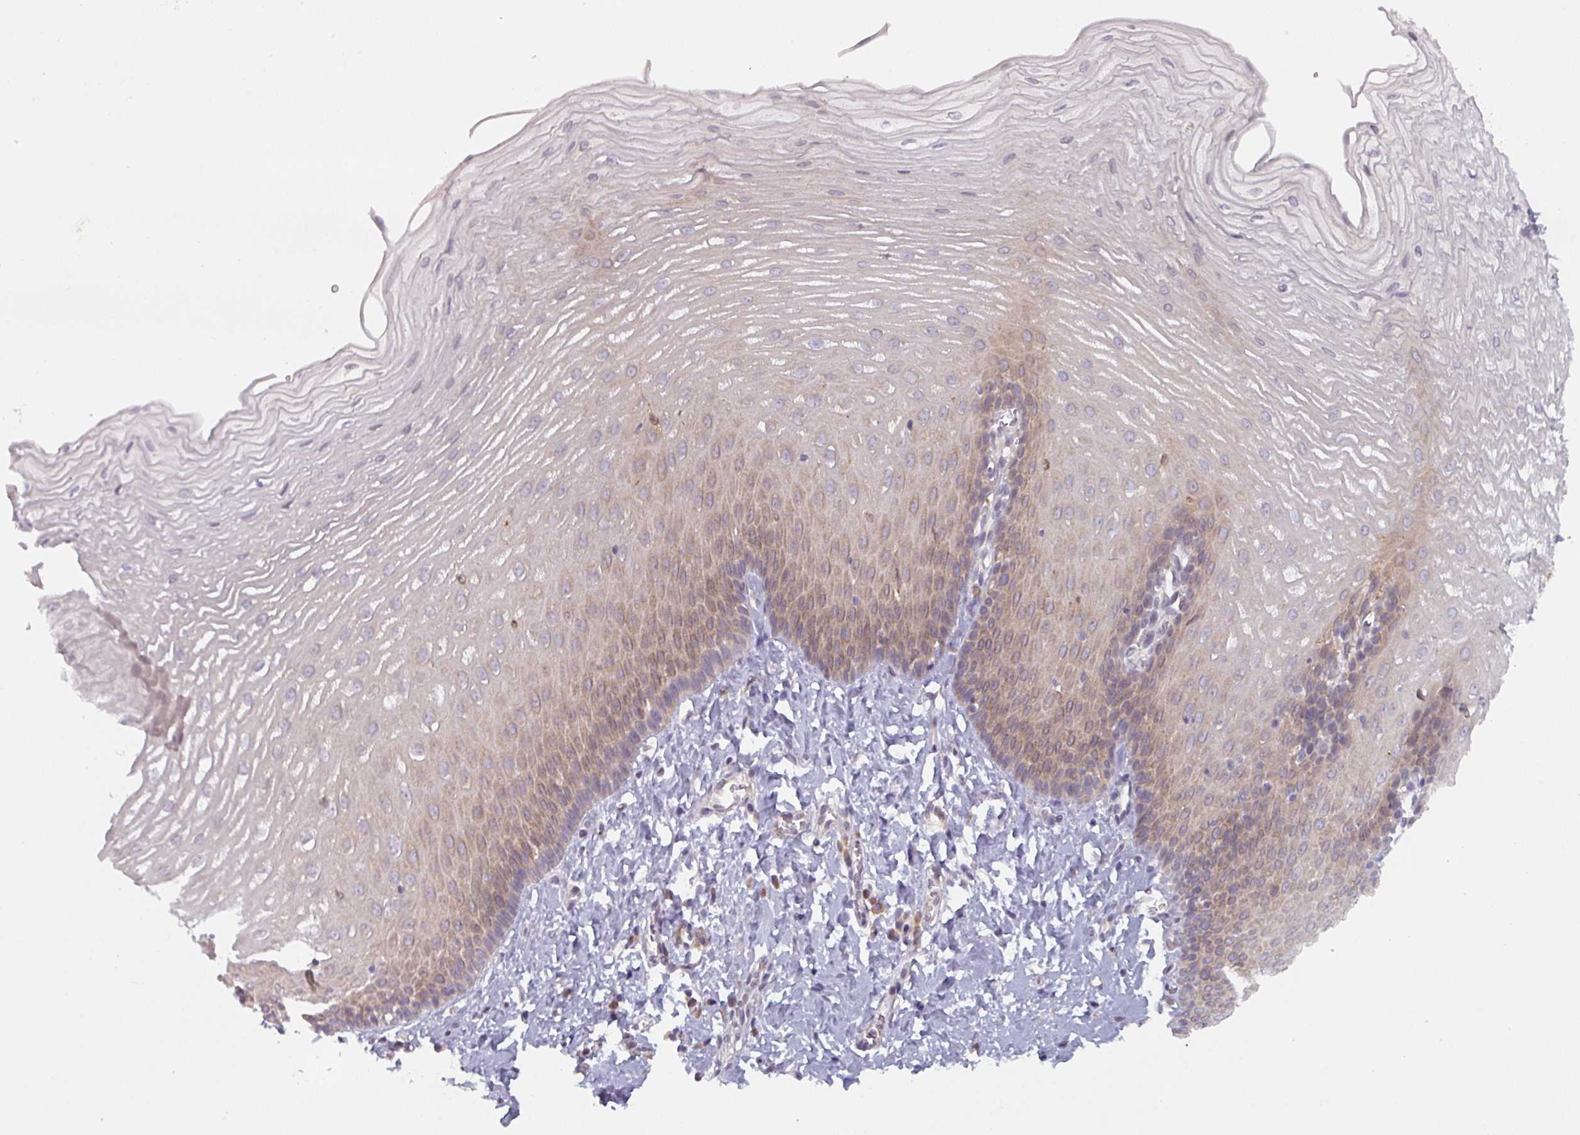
{"staining": {"intensity": "moderate", "quantity": "25%-75%", "location": "cytoplasmic/membranous"}, "tissue": "esophagus", "cell_type": "Squamous epithelial cells", "image_type": "normal", "snomed": [{"axis": "morphology", "description": "Normal tissue, NOS"}, {"axis": "topography", "description": "Esophagus"}], "caption": "A medium amount of moderate cytoplasmic/membranous positivity is appreciated in about 25%-75% of squamous epithelial cells in unremarkable esophagus. (DAB IHC with brightfield microscopy, high magnification).", "gene": "TAPT1", "patient": {"sex": "male", "age": 70}}